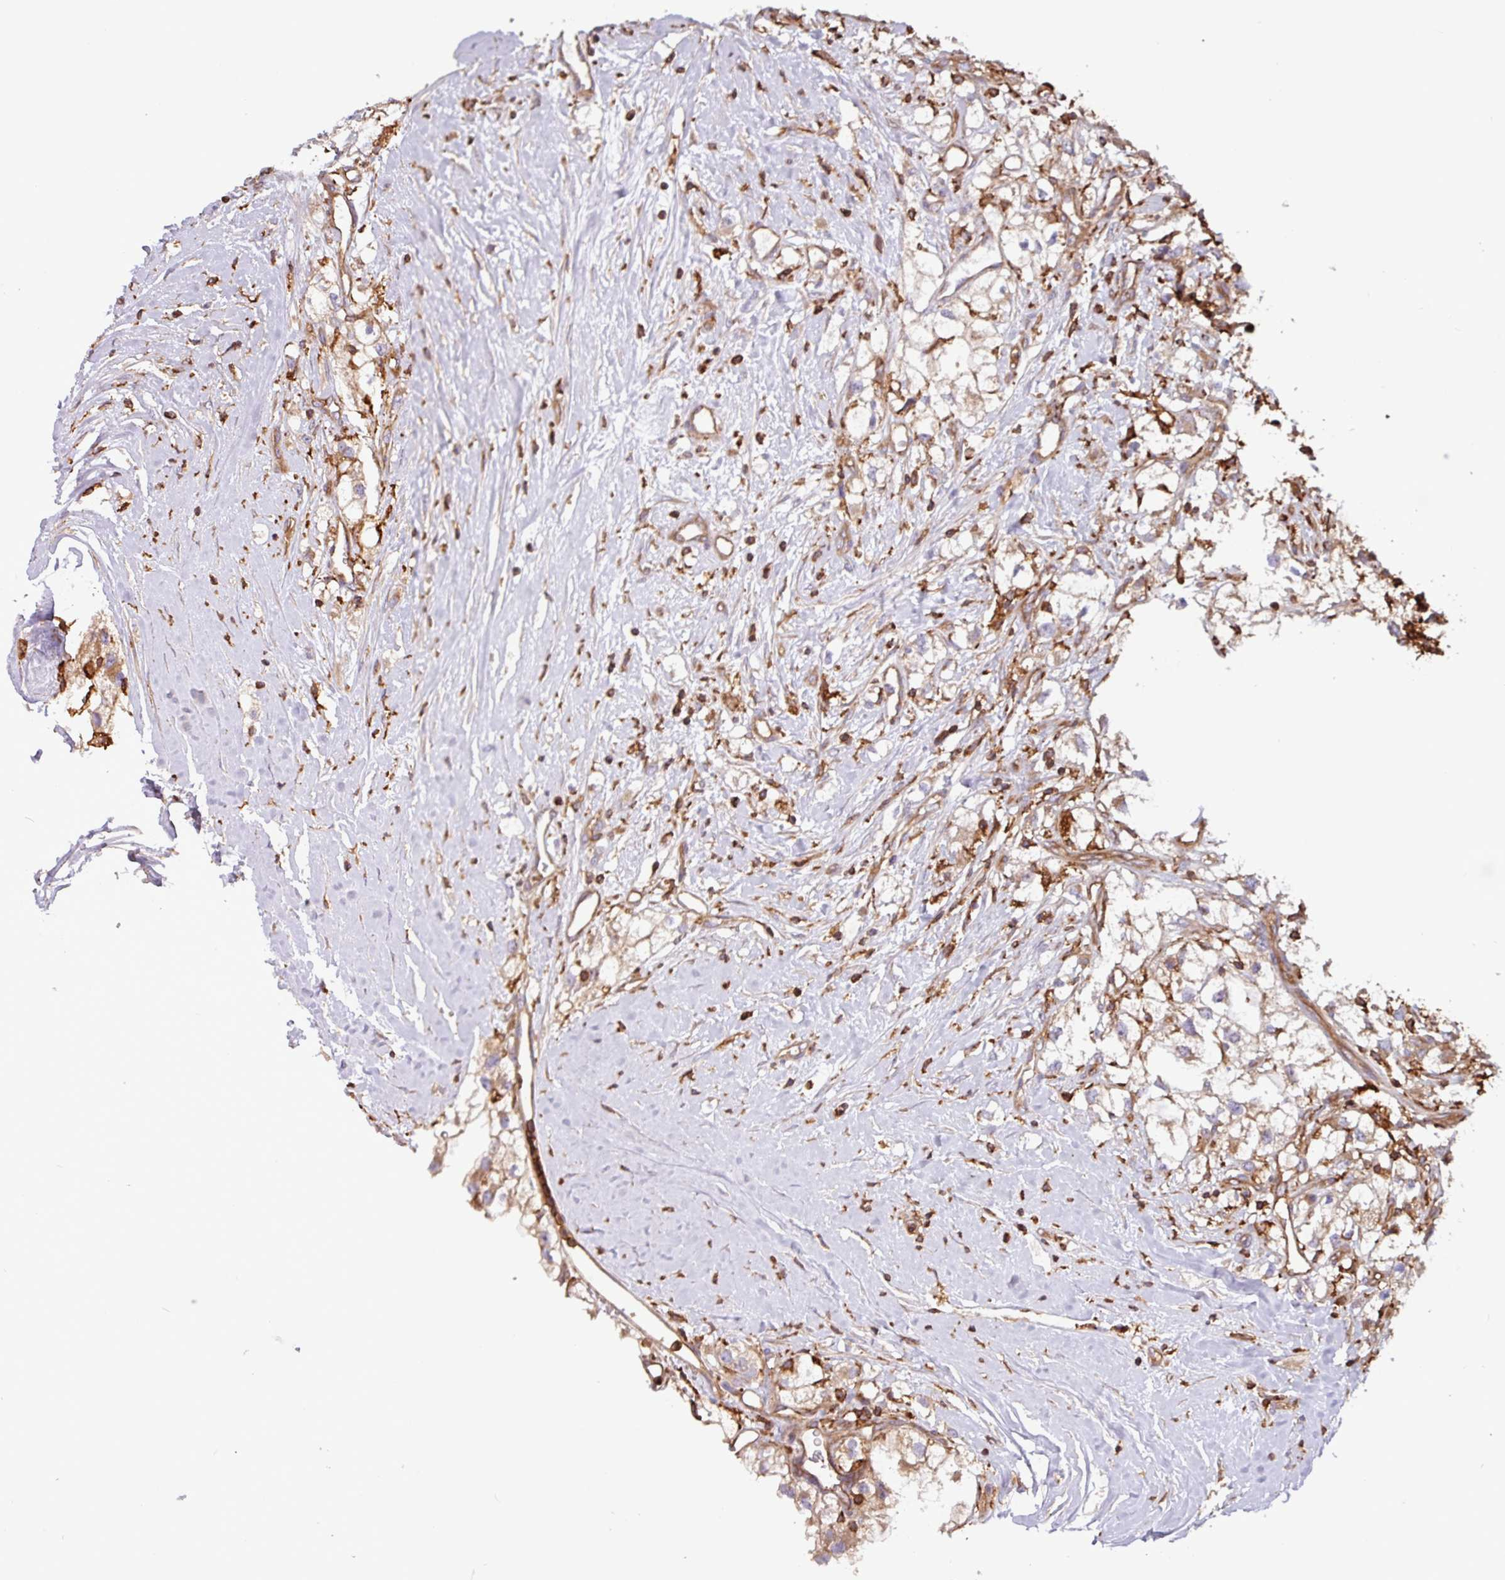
{"staining": {"intensity": "weak", "quantity": "25%-75%", "location": "cytoplasmic/membranous"}, "tissue": "renal cancer", "cell_type": "Tumor cells", "image_type": "cancer", "snomed": [{"axis": "morphology", "description": "Adenocarcinoma, NOS"}, {"axis": "topography", "description": "Kidney"}], "caption": "Protein expression by IHC shows weak cytoplasmic/membranous staining in about 25%-75% of tumor cells in renal cancer.", "gene": "ACTR3", "patient": {"sex": "male", "age": 59}}